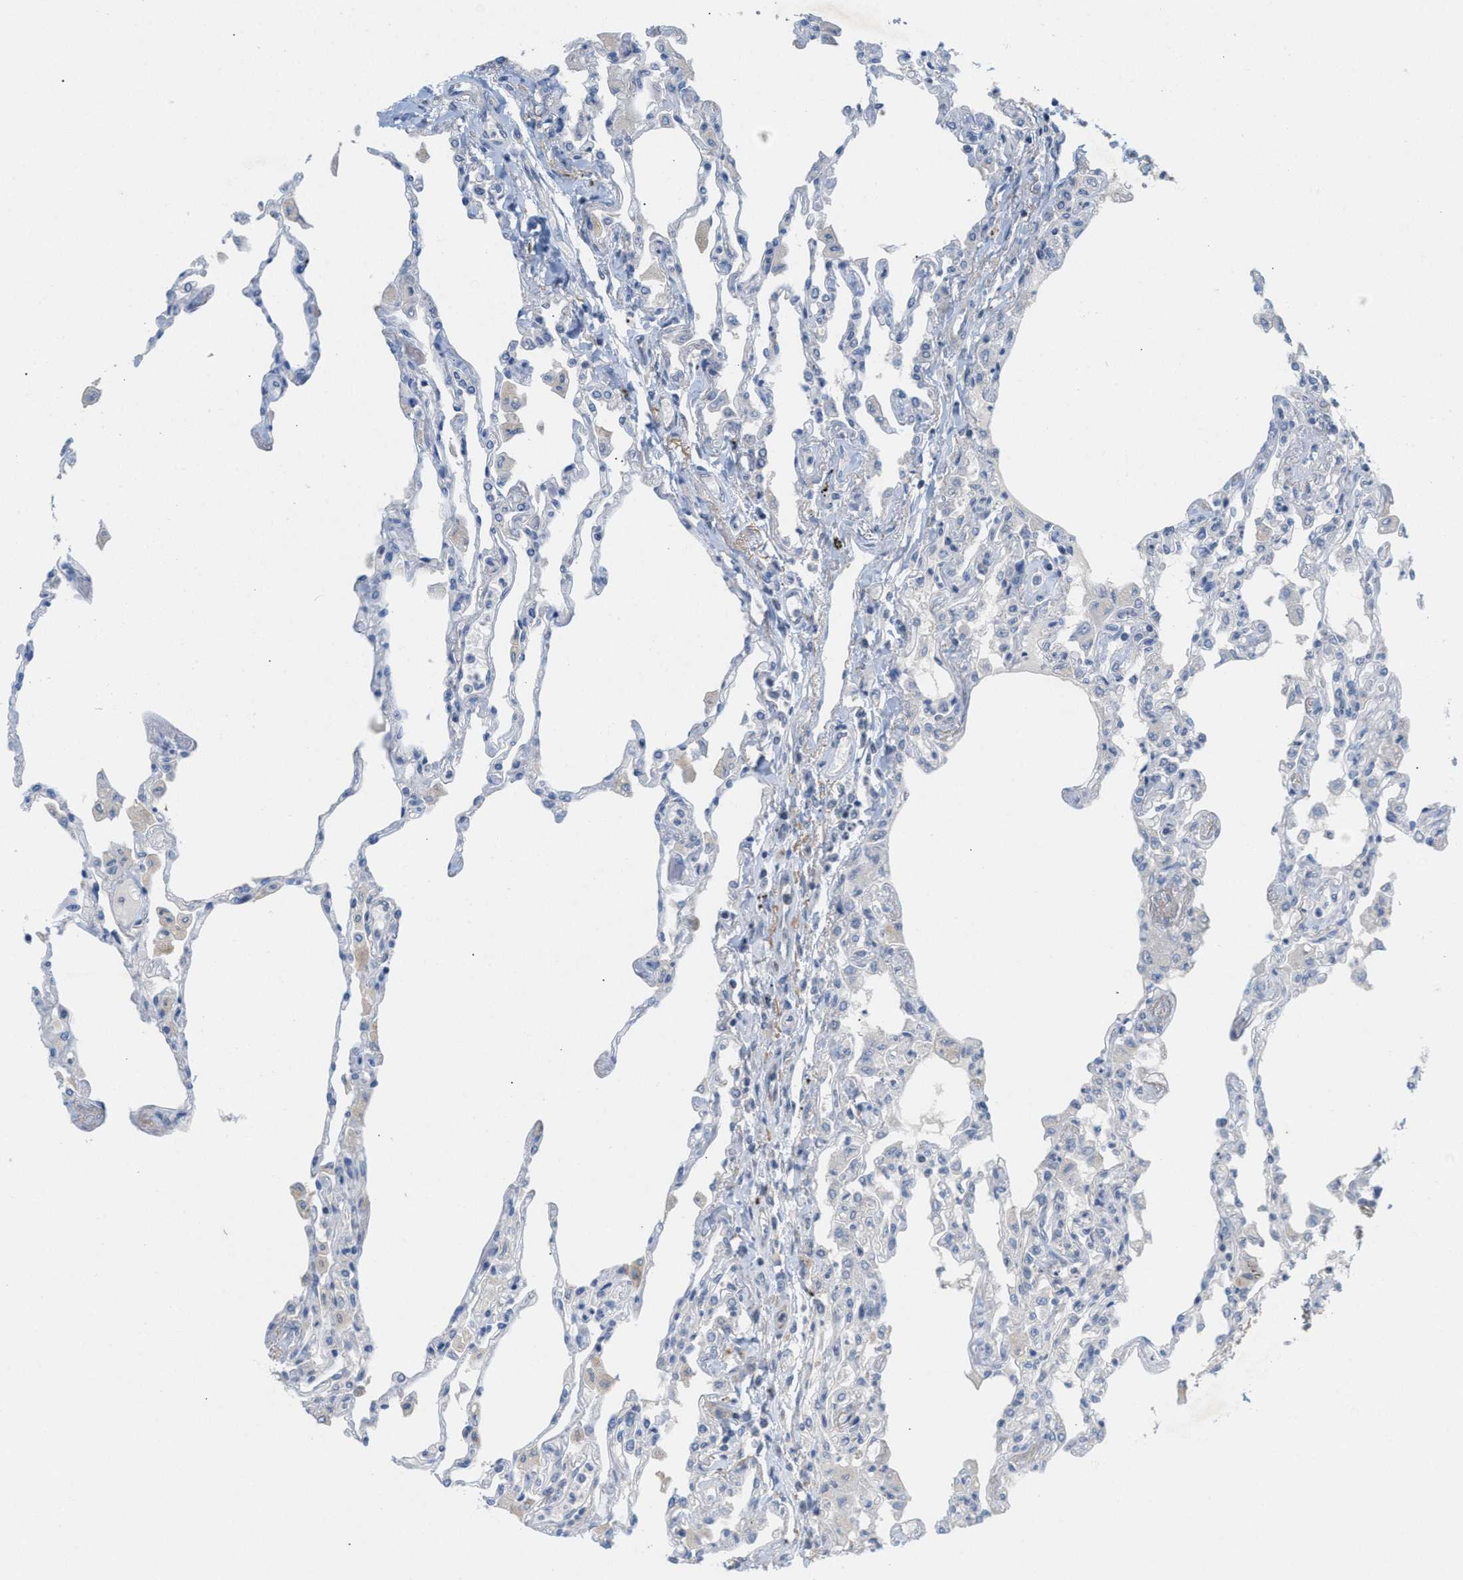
{"staining": {"intensity": "negative", "quantity": "none", "location": "none"}, "tissue": "lung", "cell_type": "Alveolar cells", "image_type": "normal", "snomed": [{"axis": "morphology", "description": "Normal tissue, NOS"}, {"axis": "topography", "description": "Bronchus"}, {"axis": "topography", "description": "Lung"}], "caption": "IHC micrograph of unremarkable lung: lung stained with DAB displays no significant protein staining in alveolar cells.", "gene": "UBAP2", "patient": {"sex": "female", "age": 49}}